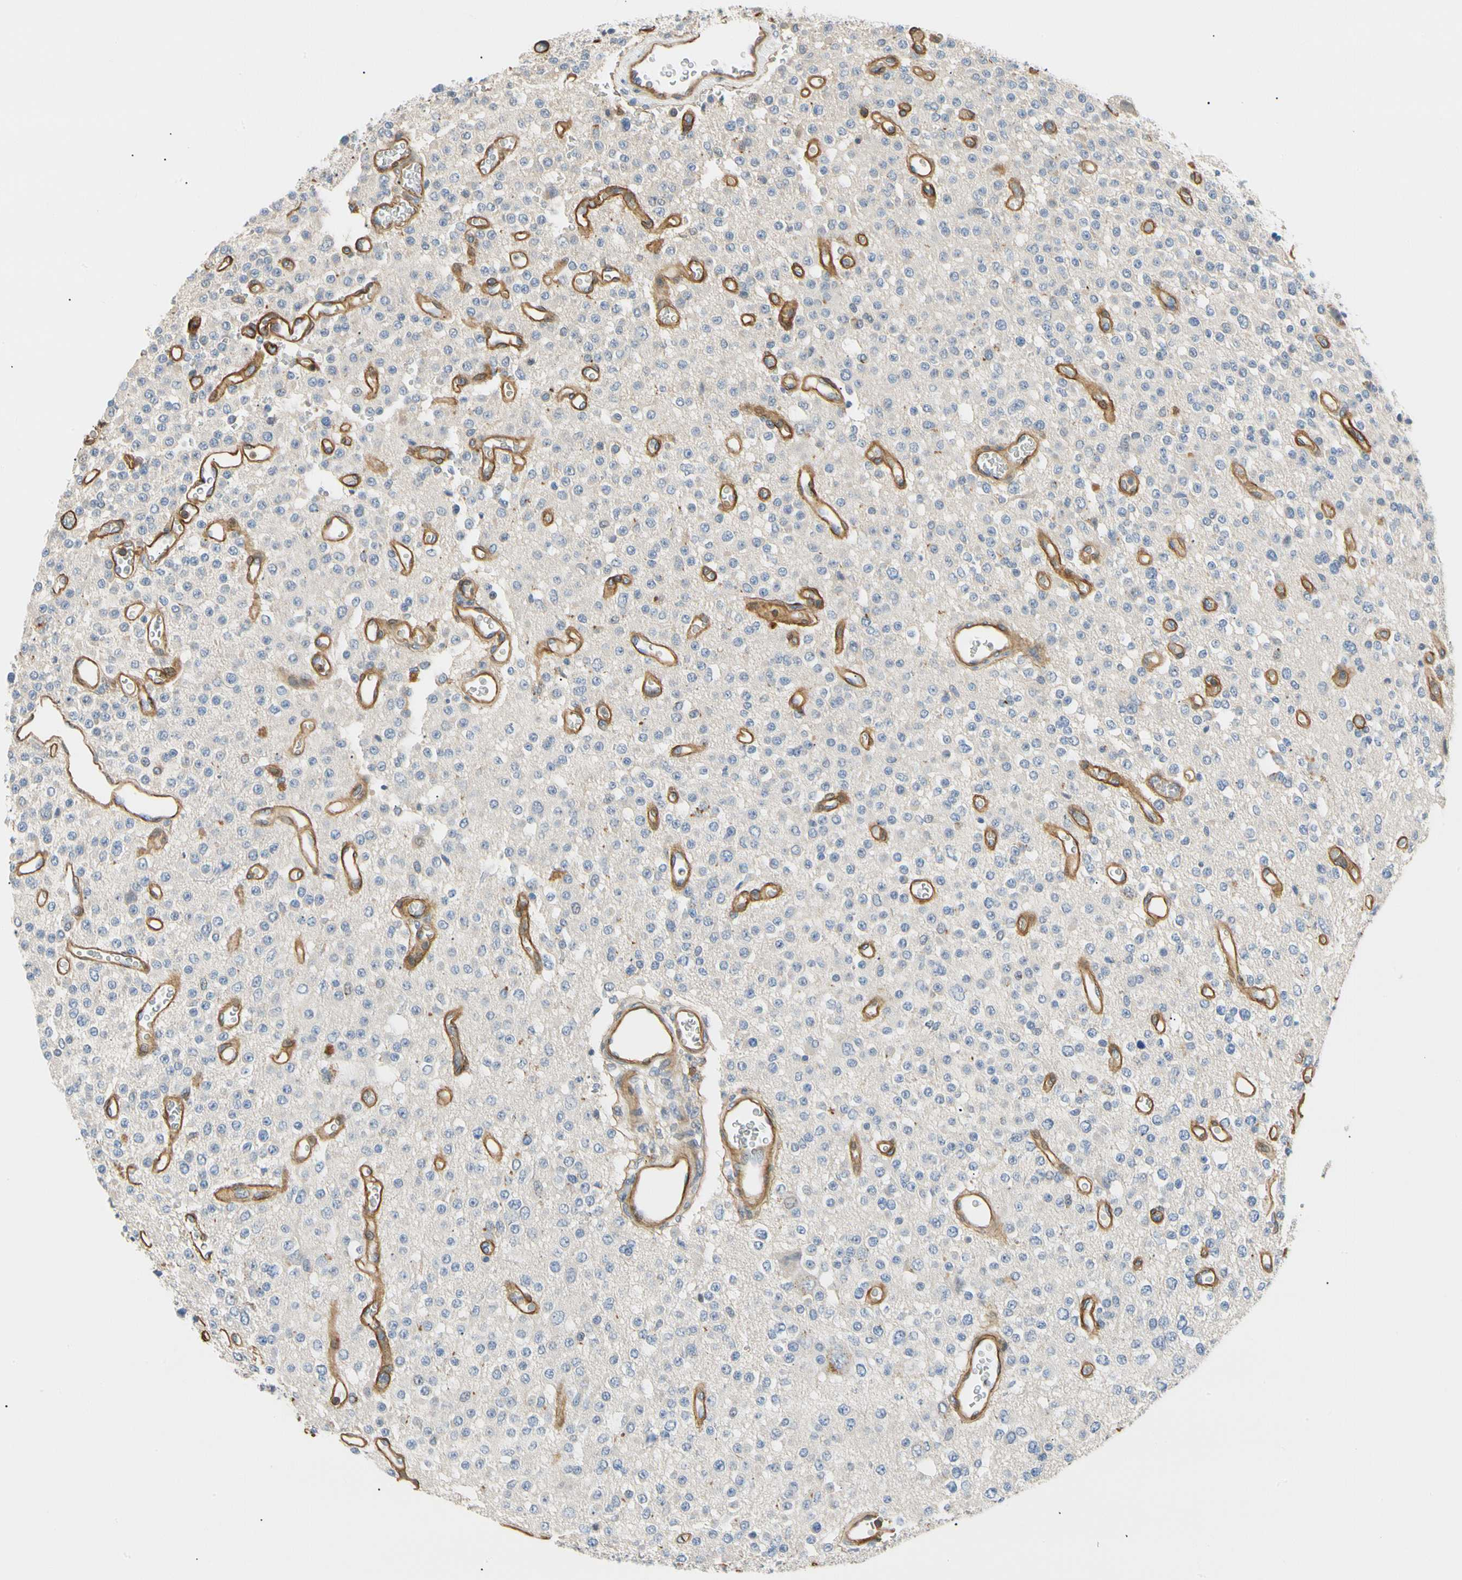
{"staining": {"intensity": "negative", "quantity": "none", "location": "none"}, "tissue": "glioma", "cell_type": "Tumor cells", "image_type": "cancer", "snomed": [{"axis": "morphology", "description": "Glioma, malignant, Low grade"}, {"axis": "topography", "description": "Brain"}], "caption": "This is an IHC image of human low-grade glioma (malignant). There is no expression in tumor cells.", "gene": "TNFRSF18", "patient": {"sex": "male", "age": 38}}